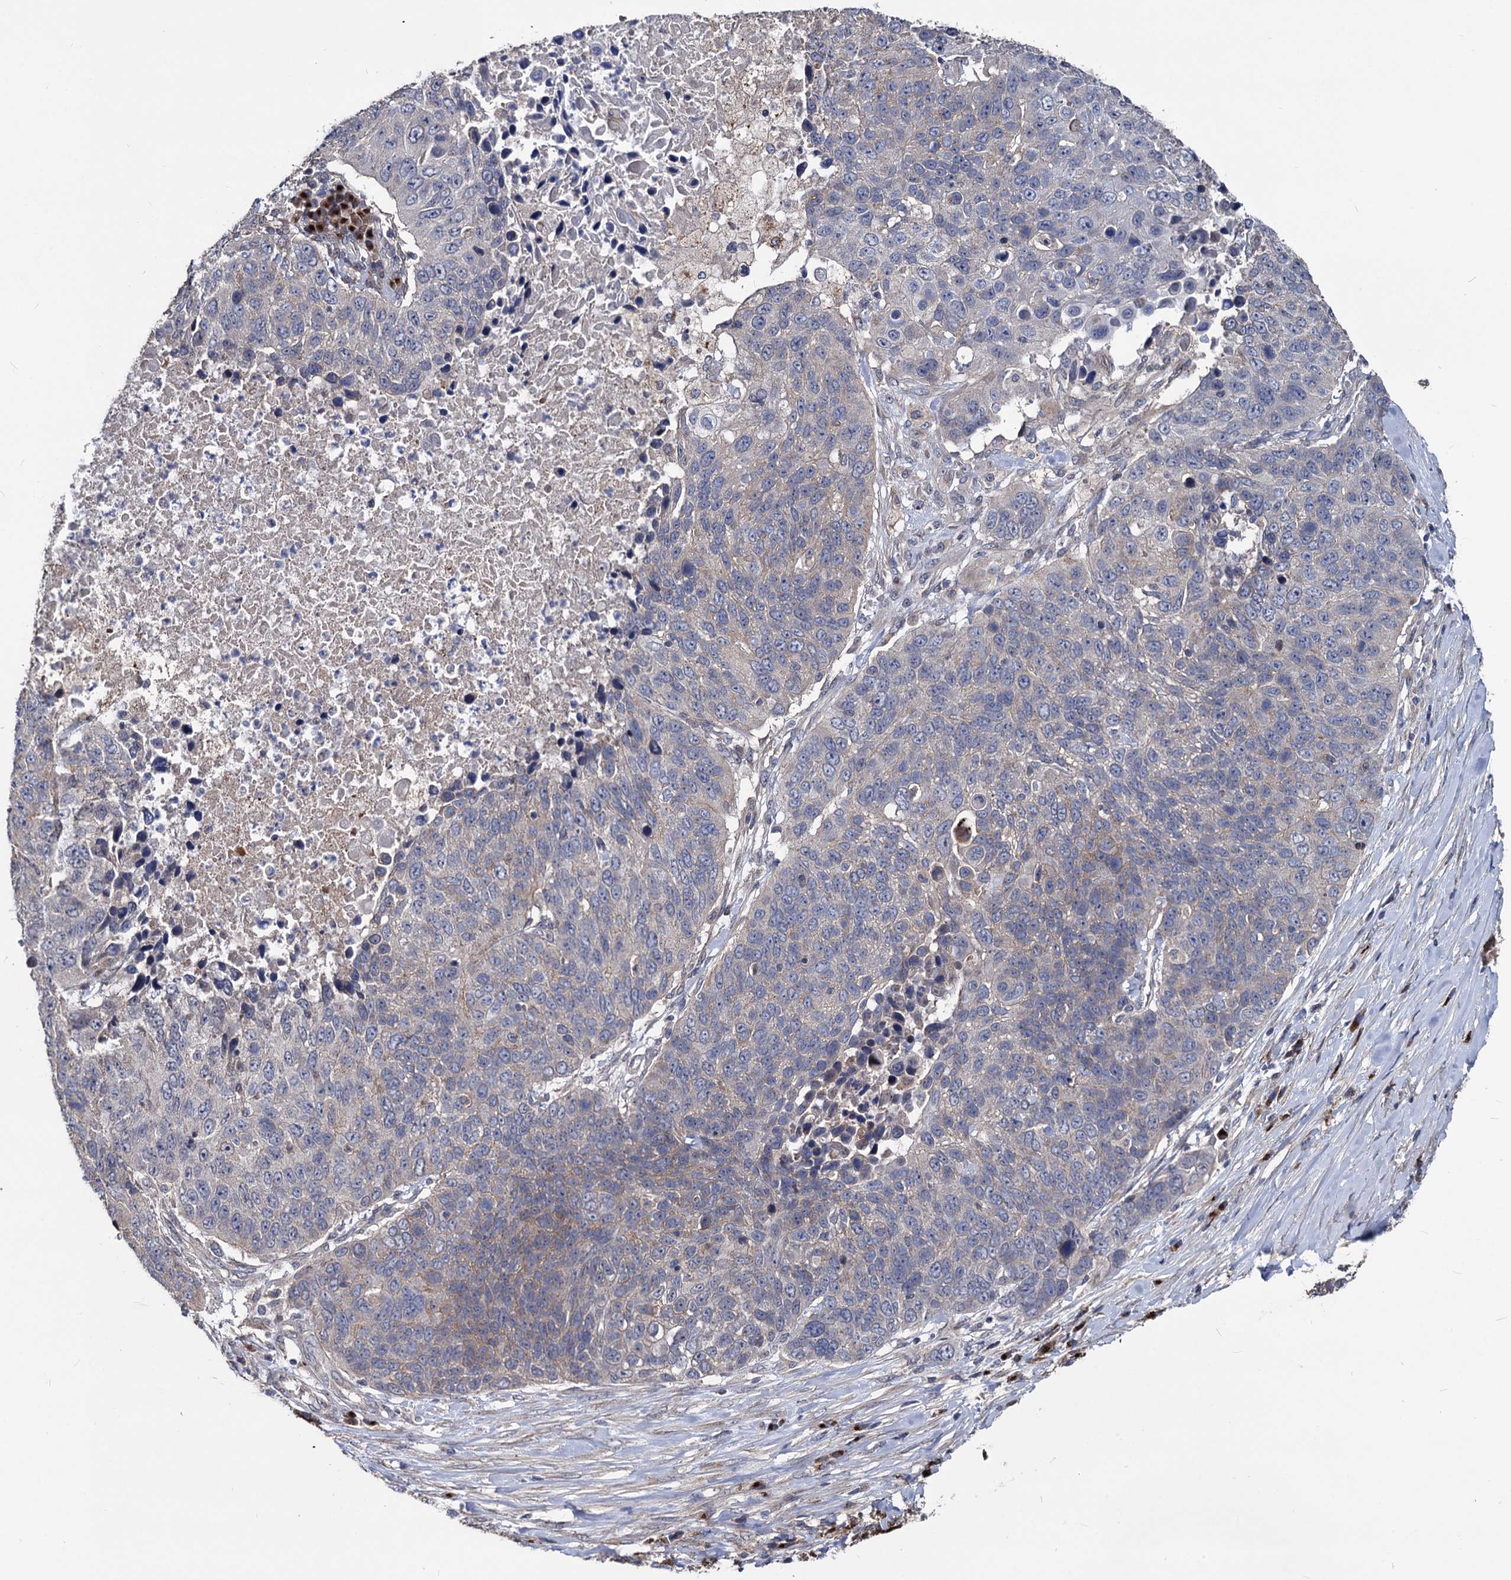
{"staining": {"intensity": "weak", "quantity": "<25%", "location": "cytoplasmic/membranous"}, "tissue": "lung cancer", "cell_type": "Tumor cells", "image_type": "cancer", "snomed": [{"axis": "morphology", "description": "Normal tissue, NOS"}, {"axis": "morphology", "description": "Squamous cell carcinoma, NOS"}, {"axis": "topography", "description": "Lymph node"}, {"axis": "topography", "description": "Lung"}], "caption": "Human lung cancer stained for a protein using immunohistochemistry demonstrates no positivity in tumor cells.", "gene": "SMAGP", "patient": {"sex": "male", "age": 66}}